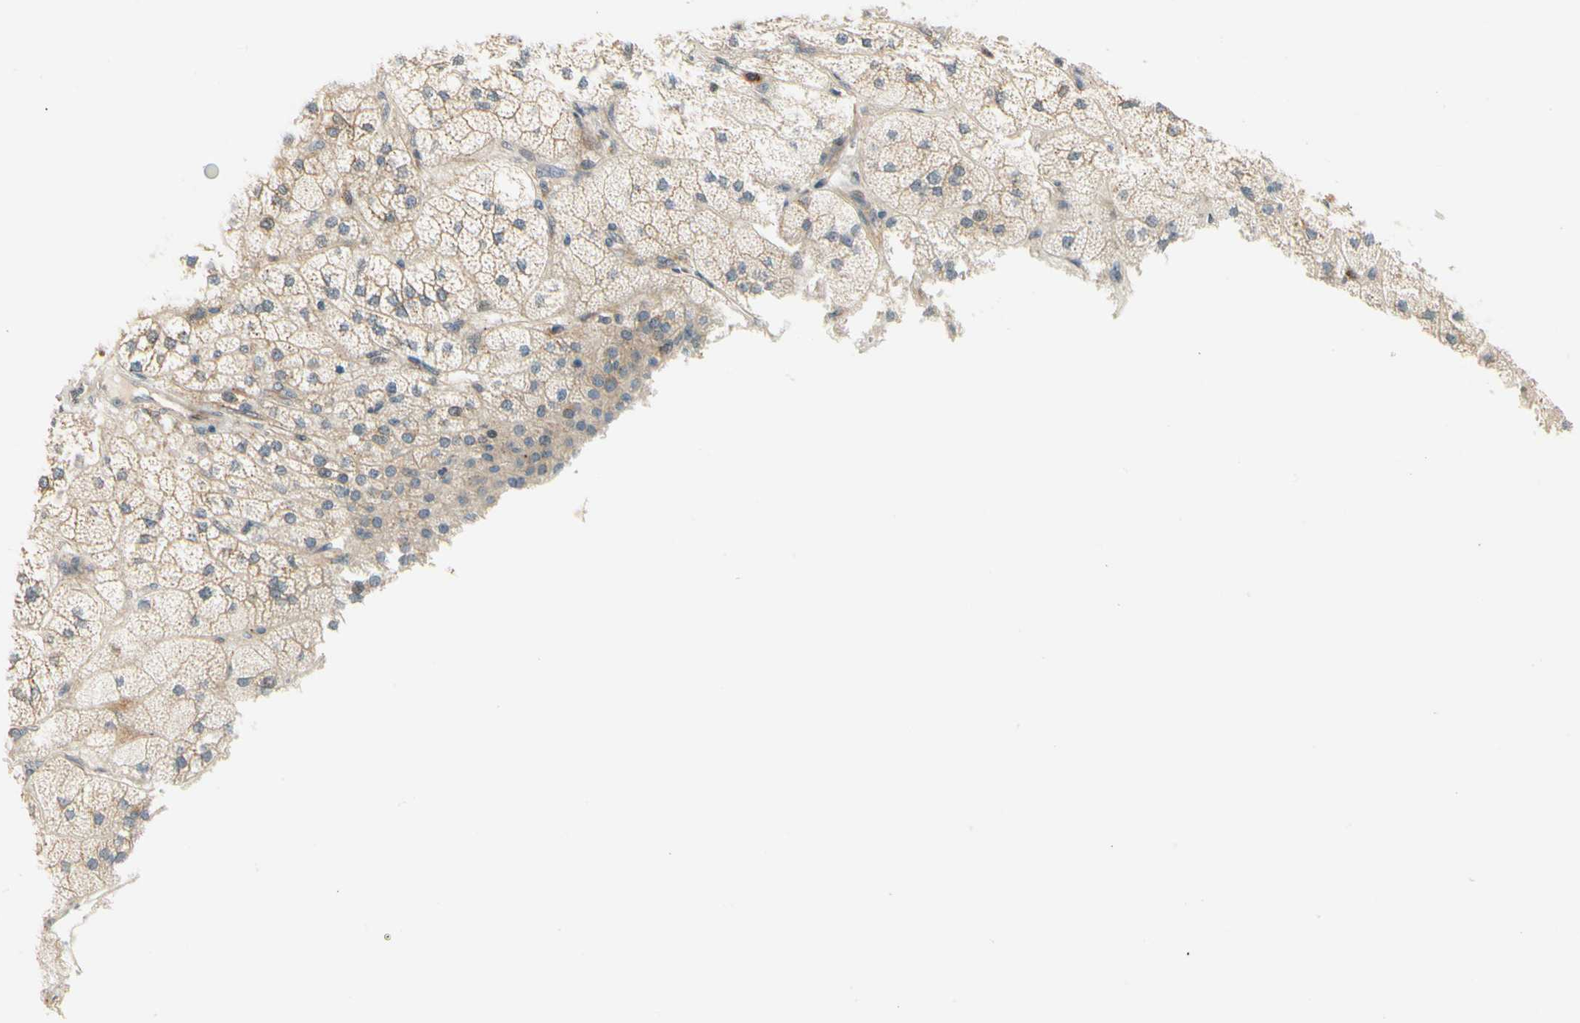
{"staining": {"intensity": "weak", "quantity": ">75%", "location": "cytoplasmic/membranous"}, "tissue": "adrenal gland", "cell_type": "Glandular cells", "image_type": "normal", "snomed": [{"axis": "morphology", "description": "Normal tissue, NOS"}, {"axis": "topography", "description": "Adrenal gland"}], "caption": "Weak cytoplasmic/membranous protein expression is present in approximately >75% of glandular cells in adrenal gland. Immunohistochemistry stains the protein in brown and the nuclei are stained blue.", "gene": "MANSC1", "patient": {"sex": "female", "age": 60}}